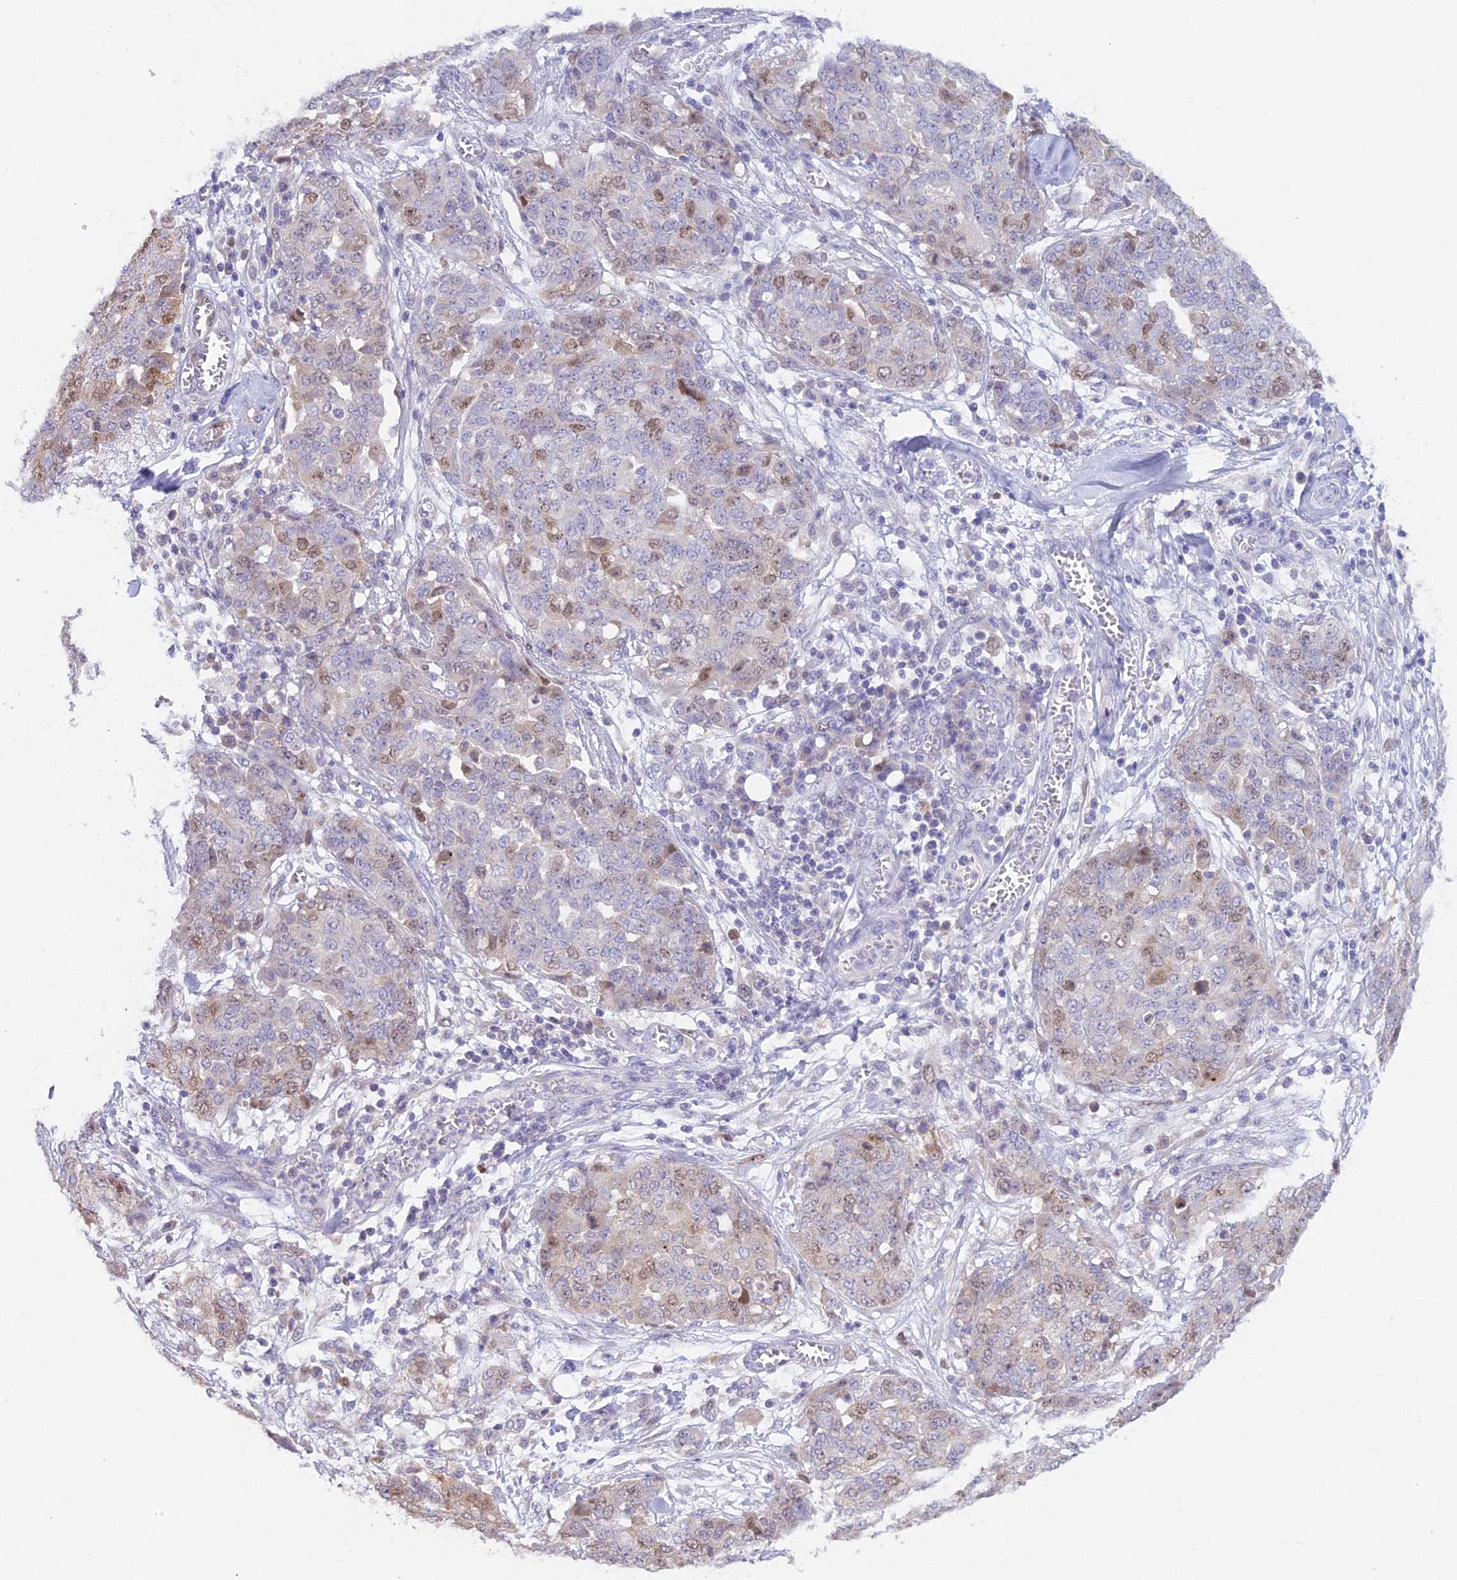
{"staining": {"intensity": "moderate", "quantity": "<25%", "location": "nuclear"}, "tissue": "ovarian cancer", "cell_type": "Tumor cells", "image_type": "cancer", "snomed": [{"axis": "morphology", "description": "Cystadenocarcinoma, serous, NOS"}, {"axis": "topography", "description": "Soft tissue"}, {"axis": "topography", "description": "Ovary"}], "caption": "Protein staining of ovarian cancer (serous cystadenocarcinoma) tissue displays moderate nuclear staining in approximately <25% of tumor cells. (brown staining indicates protein expression, while blue staining denotes nuclei).", "gene": "RAD51", "patient": {"sex": "female", "age": 57}}